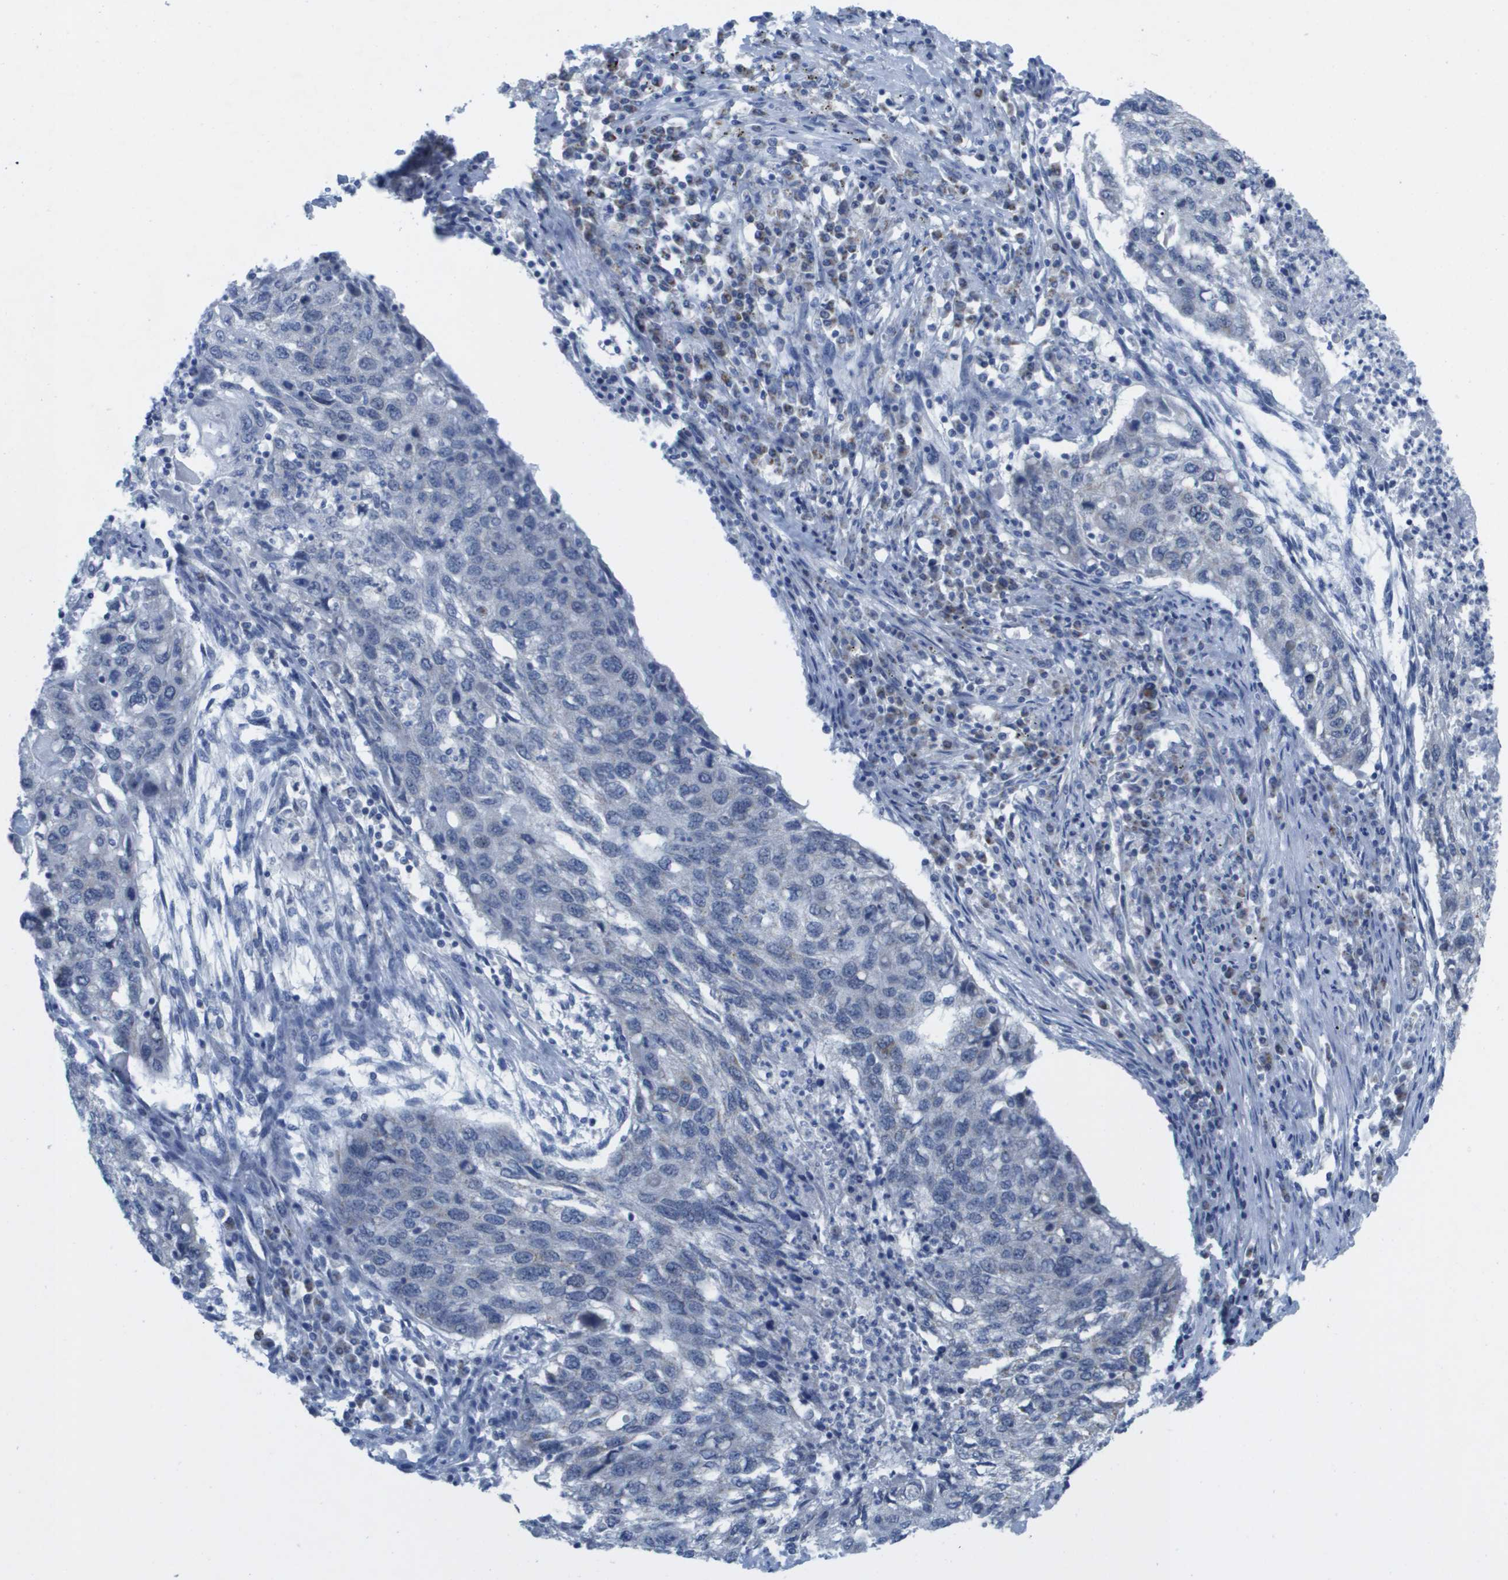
{"staining": {"intensity": "negative", "quantity": "none", "location": "none"}, "tissue": "lung cancer", "cell_type": "Tumor cells", "image_type": "cancer", "snomed": [{"axis": "morphology", "description": "Squamous cell carcinoma, NOS"}, {"axis": "topography", "description": "Lung"}], "caption": "Histopathology image shows no significant protein expression in tumor cells of squamous cell carcinoma (lung).", "gene": "TMEM223", "patient": {"sex": "female", "age": 63}}